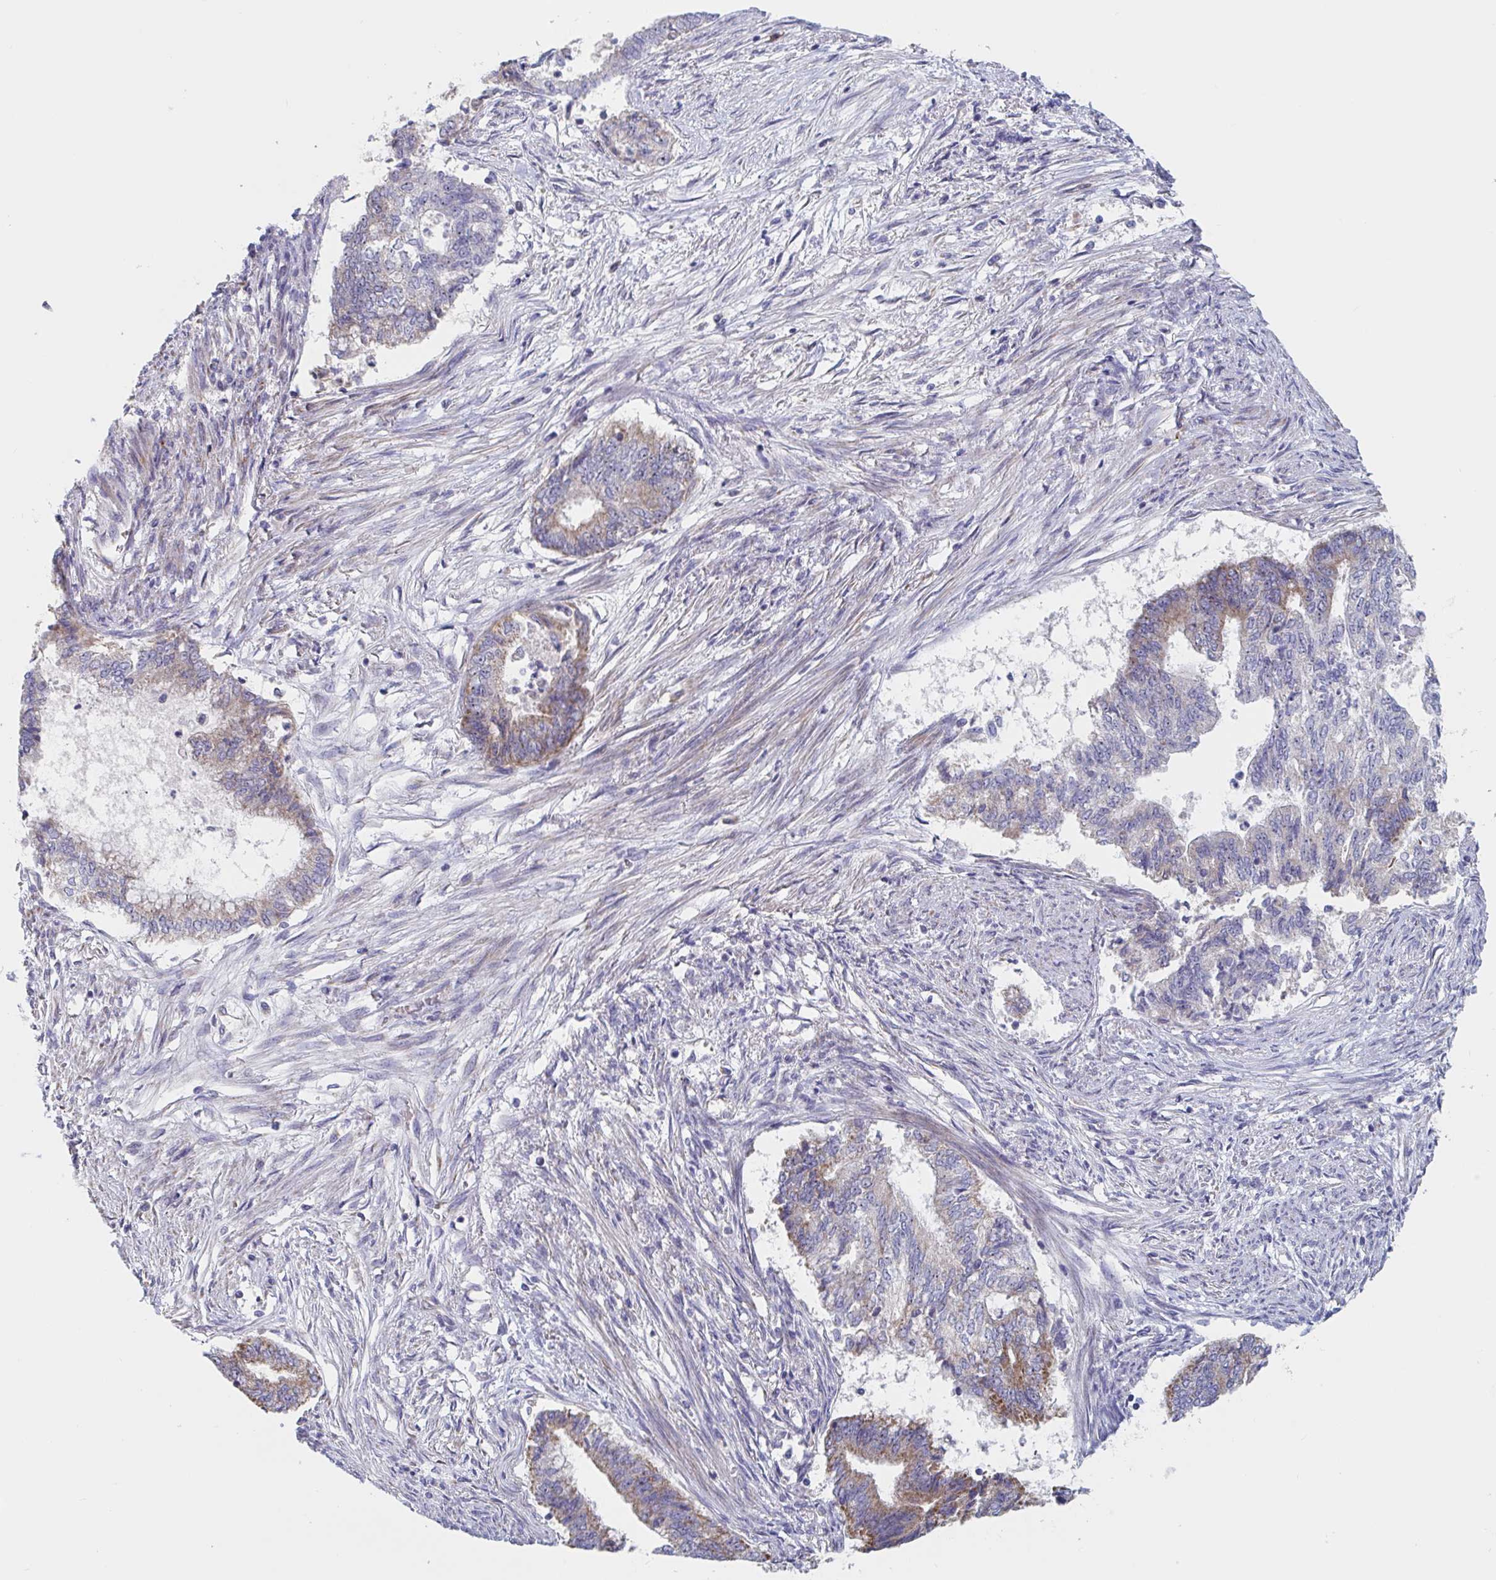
{"staining": {"intensity": "moderate", "quantity": "25%-75%", "location": "cytoplasmic/membranous"}, "tissue": "endometrial cancer", "cell_type": "Tumor cells", "image_type": "cancer", "snomed": [{"axis": "morphology", "description": "Adenocarcinoma, NOS"}, {"axis": "topography", "description": "Endometrium"}], "caption": "A brown stain labels moderate cytoplasmic/membranous staining of a protein in human endometrial cancer (adenocarcinoma) tumor cells. The protein of interest is shown in brown color, while the nuclei are stained blue.", "gene": "MRPL53", "patient": {"sex": "female", "age": 65}}